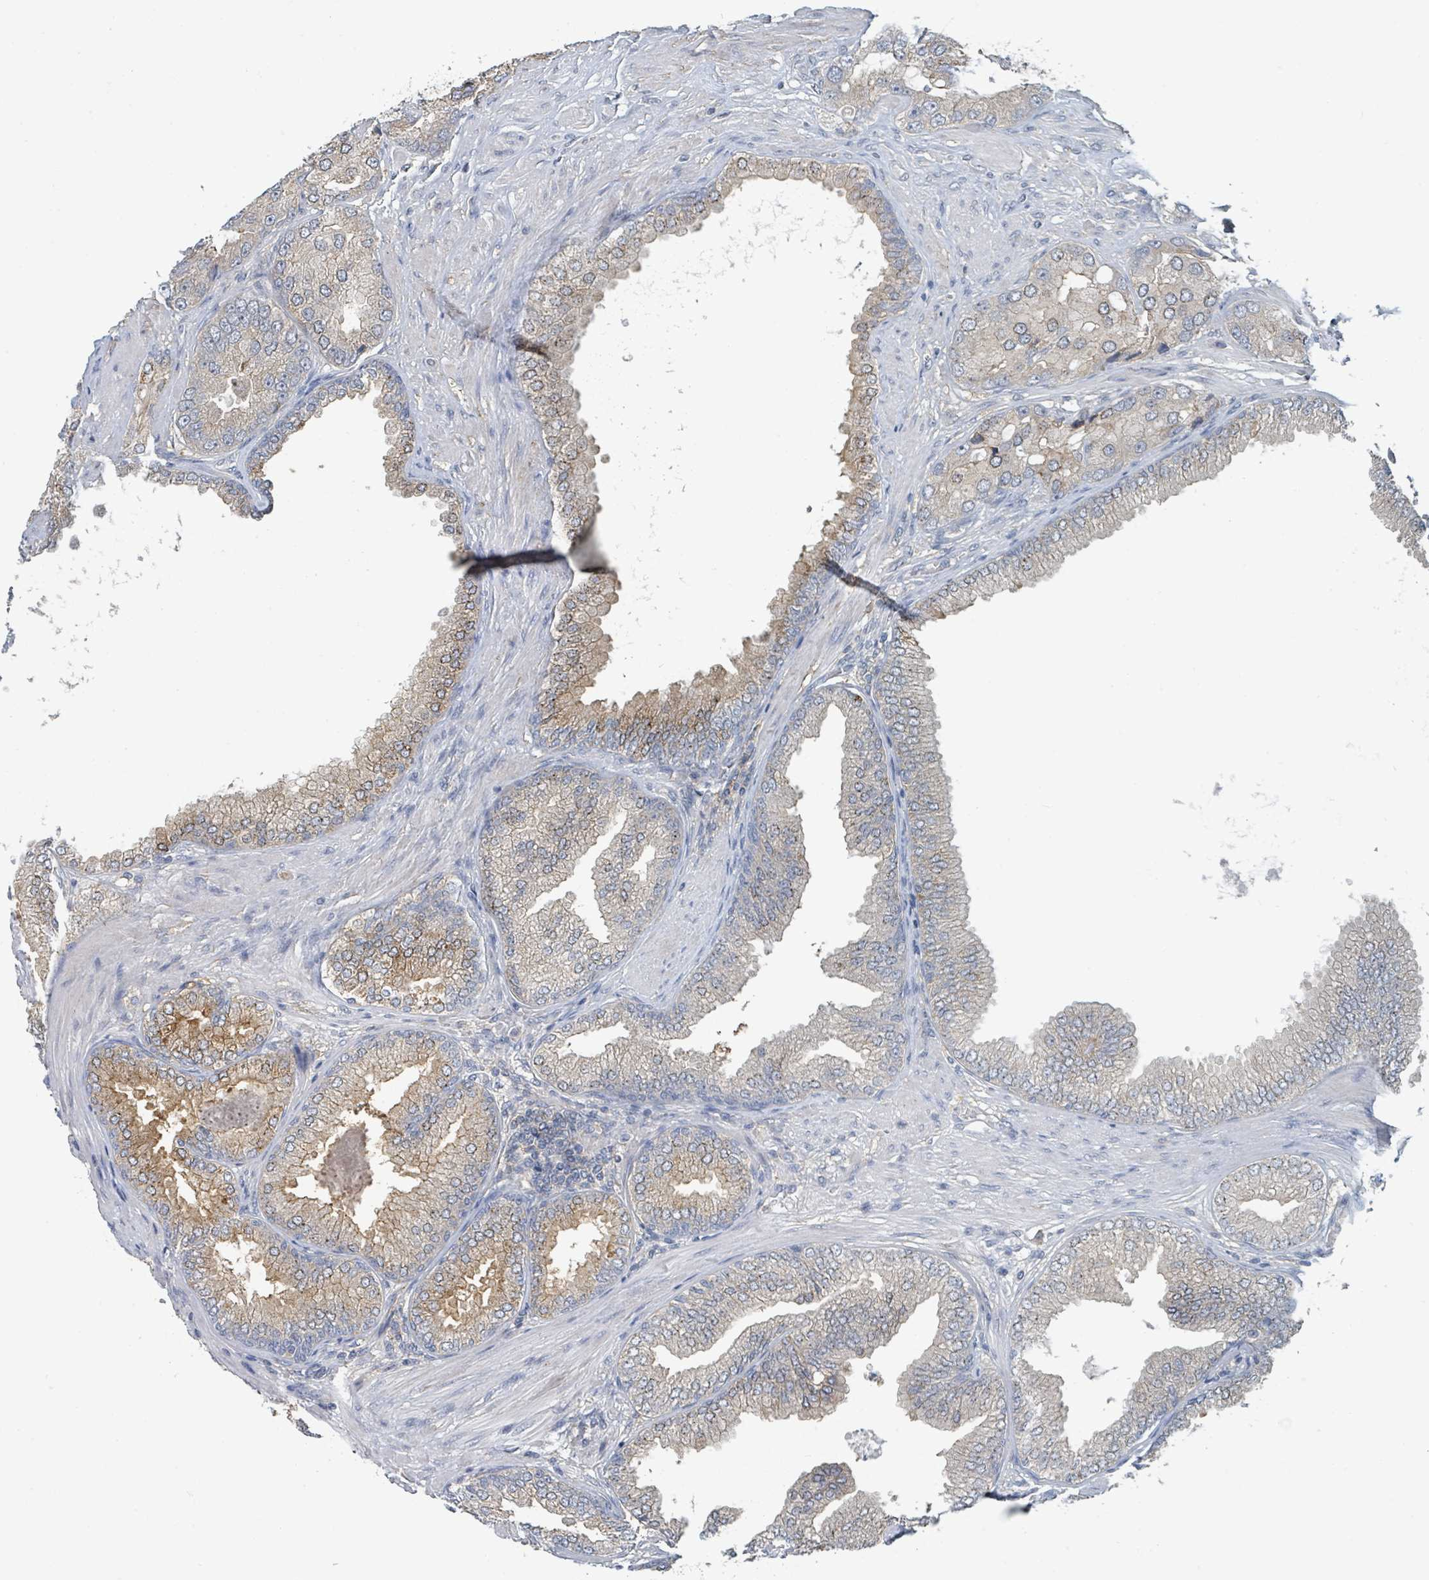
{"staining": {"intensity": "negative", "quantity": "none", "location": "none"}, "tissue": "prostate cancer", "cell_type": "Tumor cells", "image_type": "cancer", "snomed": [{"axis": "morphology", "description": "Adenocarcinoma, High grade"}, {"axis": "topography", "description": "Prostate"}], "caption": "This is an immunohistochemistry micrograph of human prostate high-grade adenocarcinoma. There is no staining in tumor cells.", "gene": "LRRC42", "patient": {"sex": "male", "age": 71}}